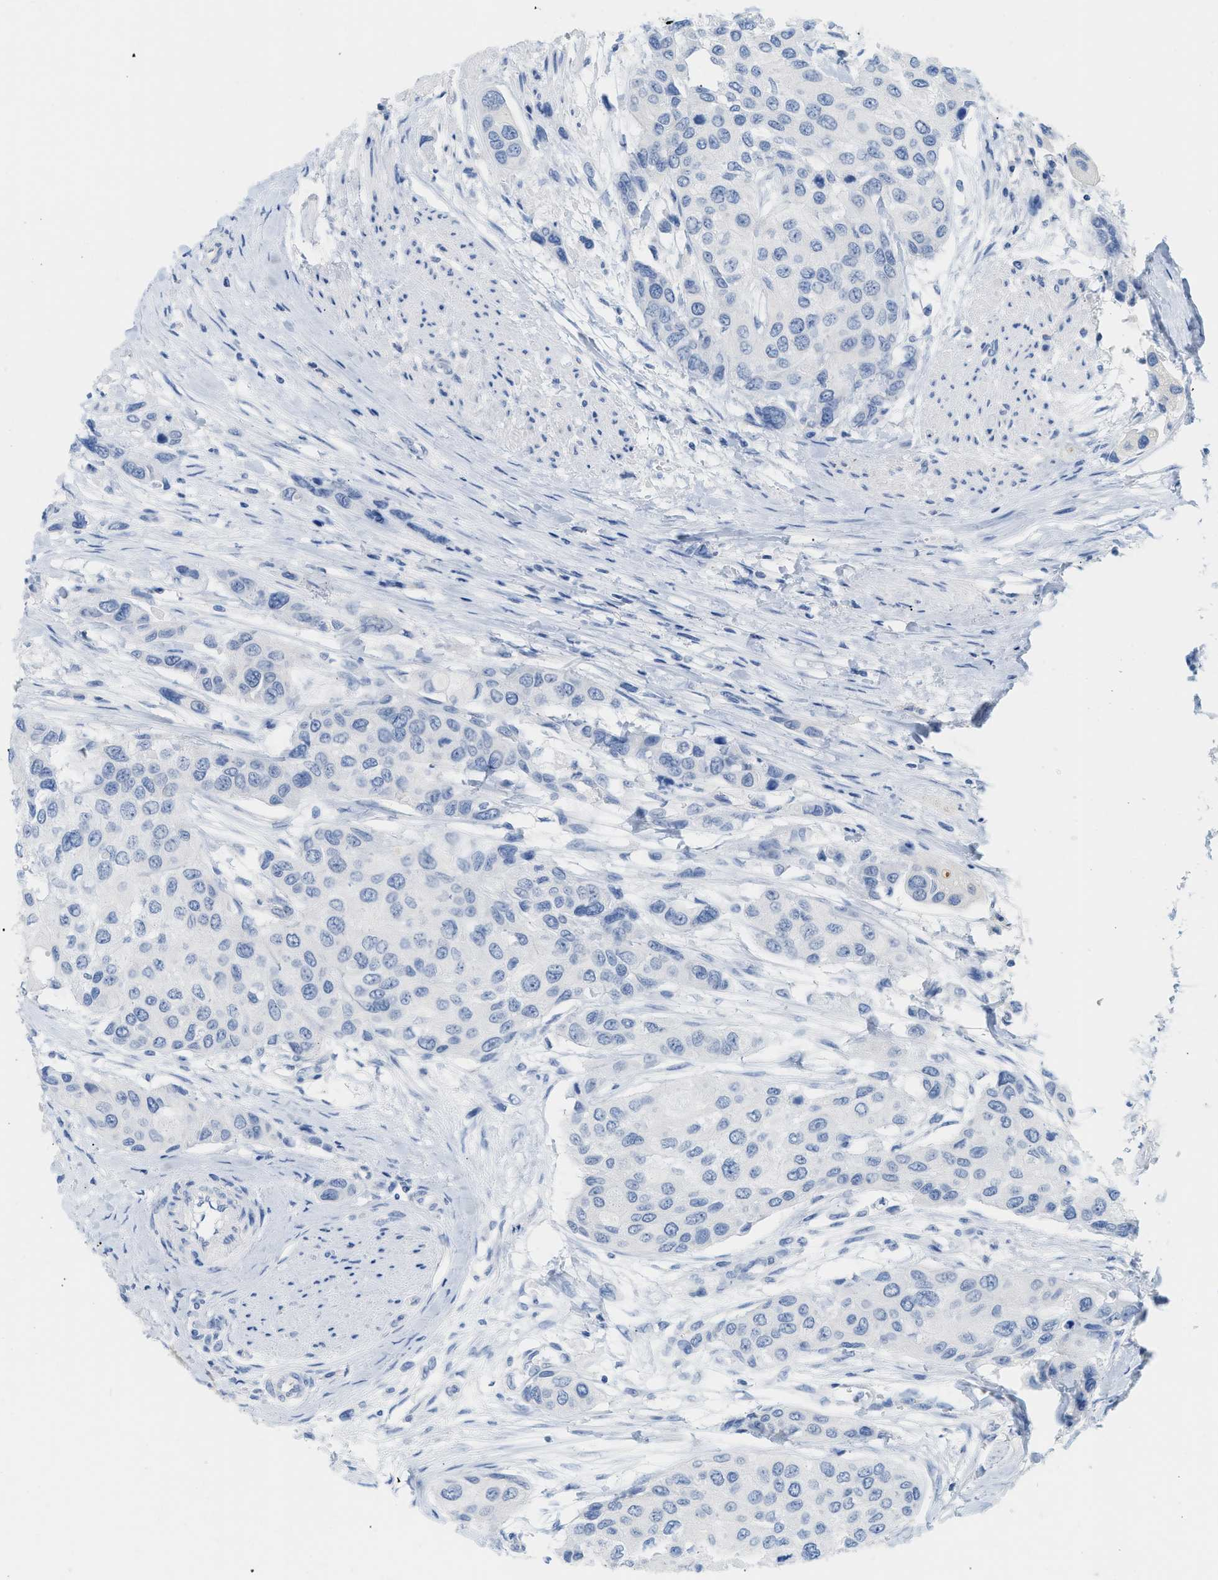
{"staining": {"intensity": "negative", "quantity": "none", "location": "none"}, "tissue": "urothelial cancer", "cell_type": "Tumor cells", "image_type": "cancer", "snomed": [{"axis": "morphology", "description": "Urothelial carcinoma, High grade"}, {"axis": "topography", "description": "Urinary bladder"}], "caption": "High power microscopy photomicrograph of an immunohistochemistry (IHC) photomicrograph of urothelial cancer, revealing no significant staining in tumor cells. (DAB immunohistochemistry with hematoxylin counter stain).", "gene": "PAPPA", "patient": {"sex": "female", "age": 56}}